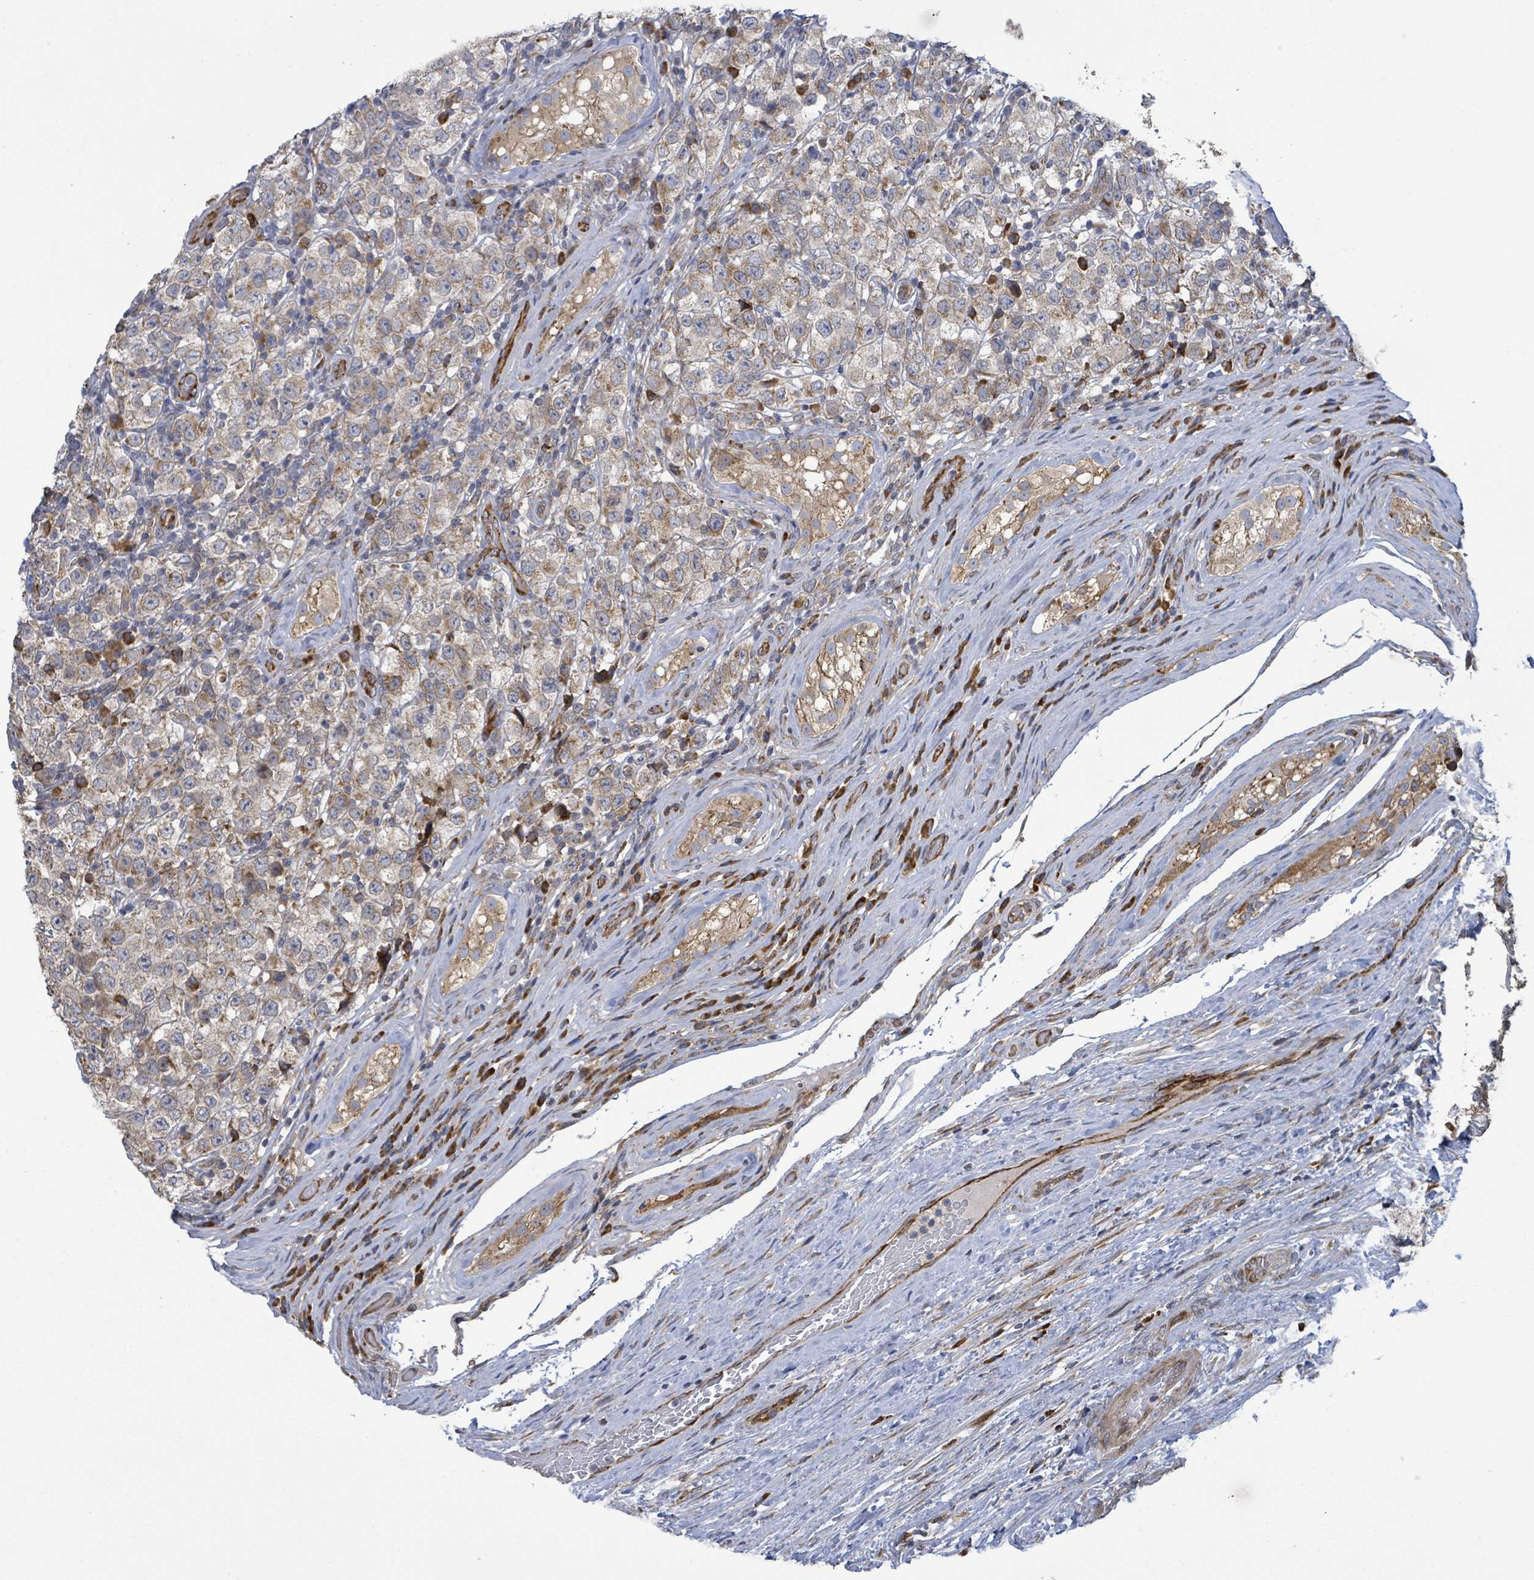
{"staining": {"intensity": "moderate", "quantity": "25%-75%", "location": "cytoplasmic/membranous"}, "tissue": "testis cancer", "cell_type": "Tumor cells", "image_type": "cancer", "snomed": [{"axis": "morphology", "description": "Seminoma, NOS"}, {"axis": "morphology", "description": "Carcinoma, Embryonal, NOS"}, {"axis": "topography", "description": "Testis"}], "caption": "Protein staining of testis cancer tissue shows moderate cytoplasmic/membranous expression in about 25%-75% of tumor cells. (Brightfield microscopy of DAB IHC at high magnification).", "gene": "NOMO1", "patient": {"sex": "male", "age": 41}}